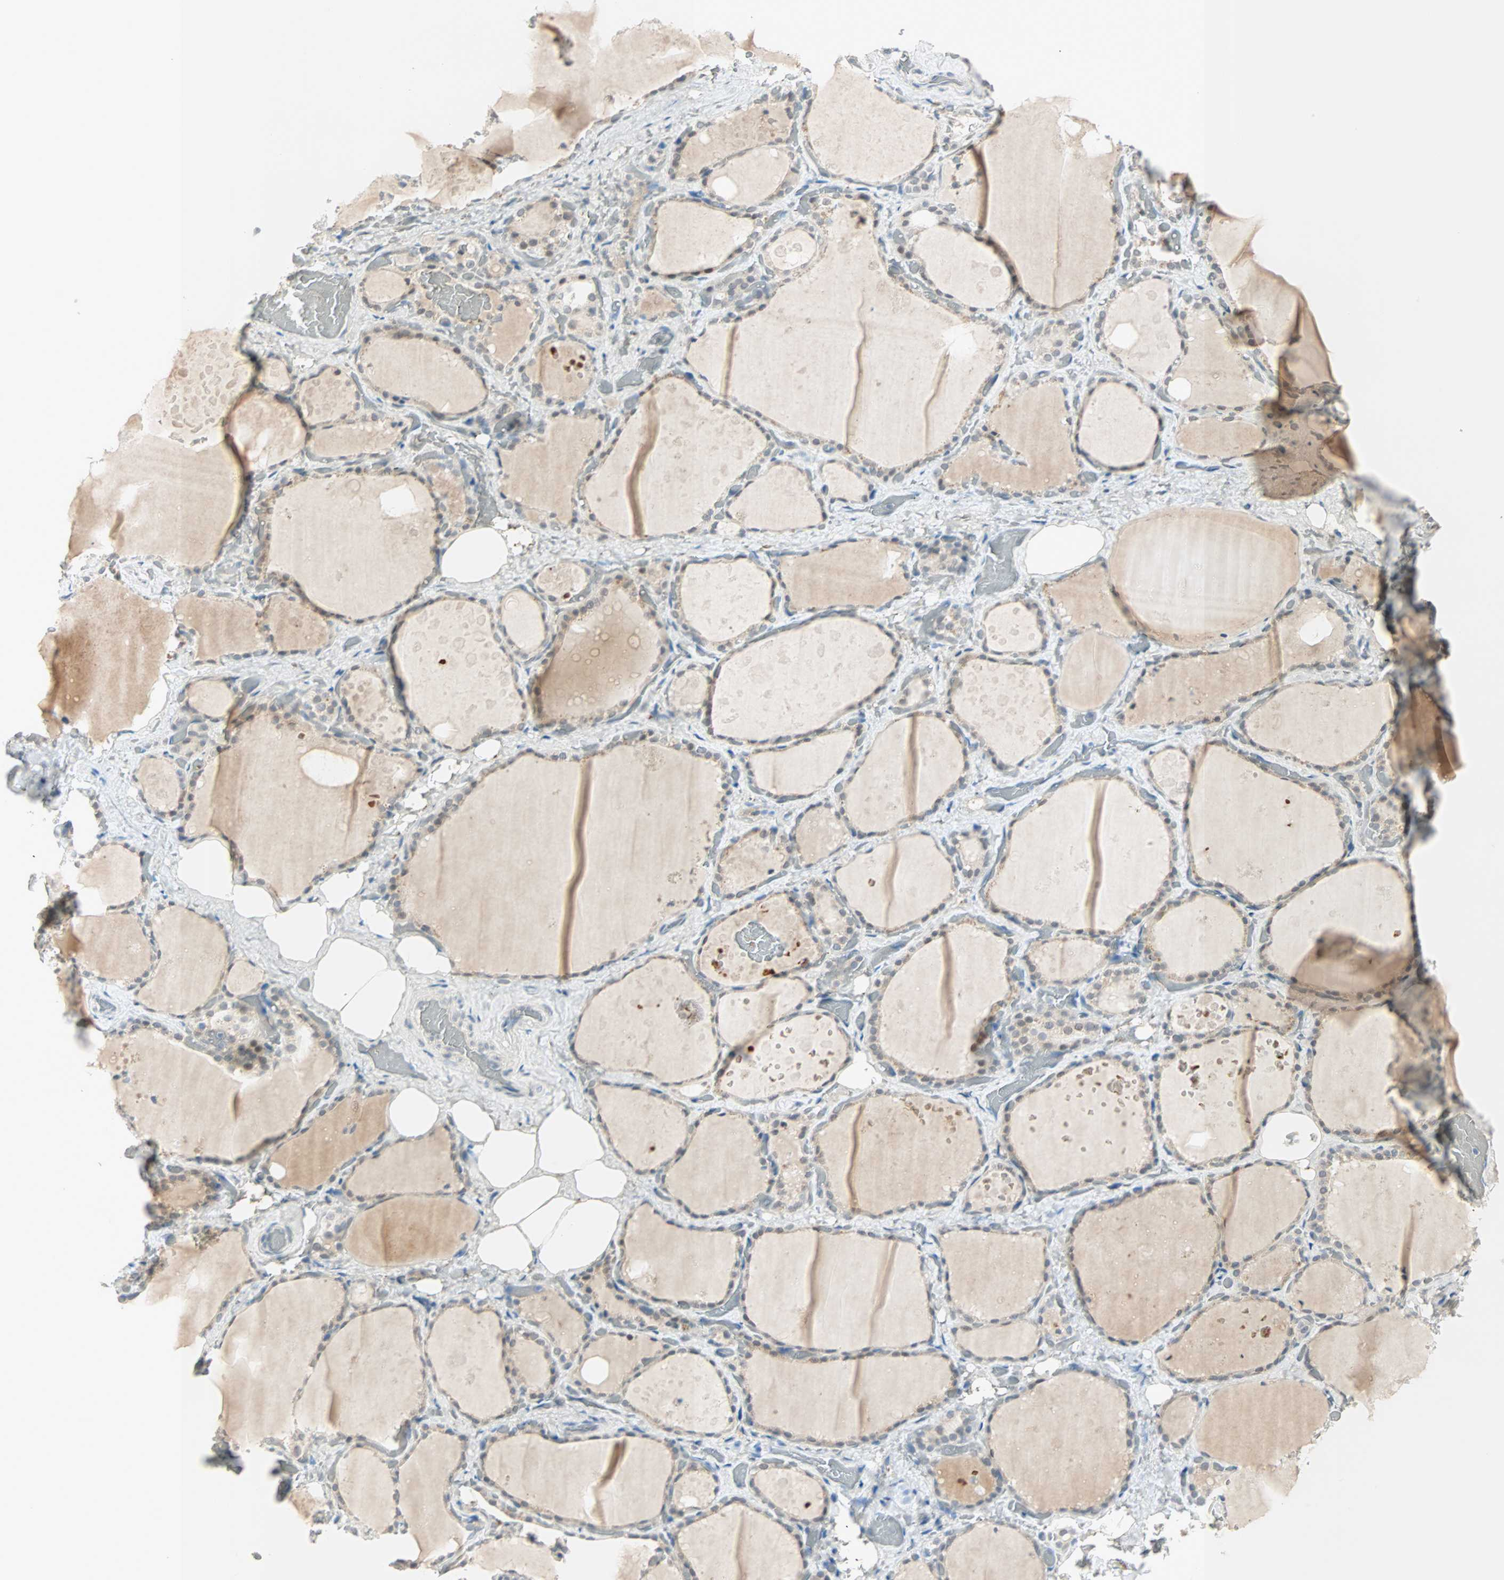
{"staining": {"intensity": "weak", "quantity": "<25%", "location": "cytoplasmic/membranous"}, "tissue": "thyroid gland", "cell_type": "Glandular cells", "image_type": "normal", "snomed": [{"axis": "morphology", "description": "Normal tissue, NOS"}, {"axis": "topography", "description": "Thyroid gland"}], "caption": "Immunohistochemistry (IHC) image of unremarkable human thyroid gland stained for a protein (brown), which reveals no staining in glandular cells.", "gene": "BCAN", "patient": {"sex": "male", "age": 61}}